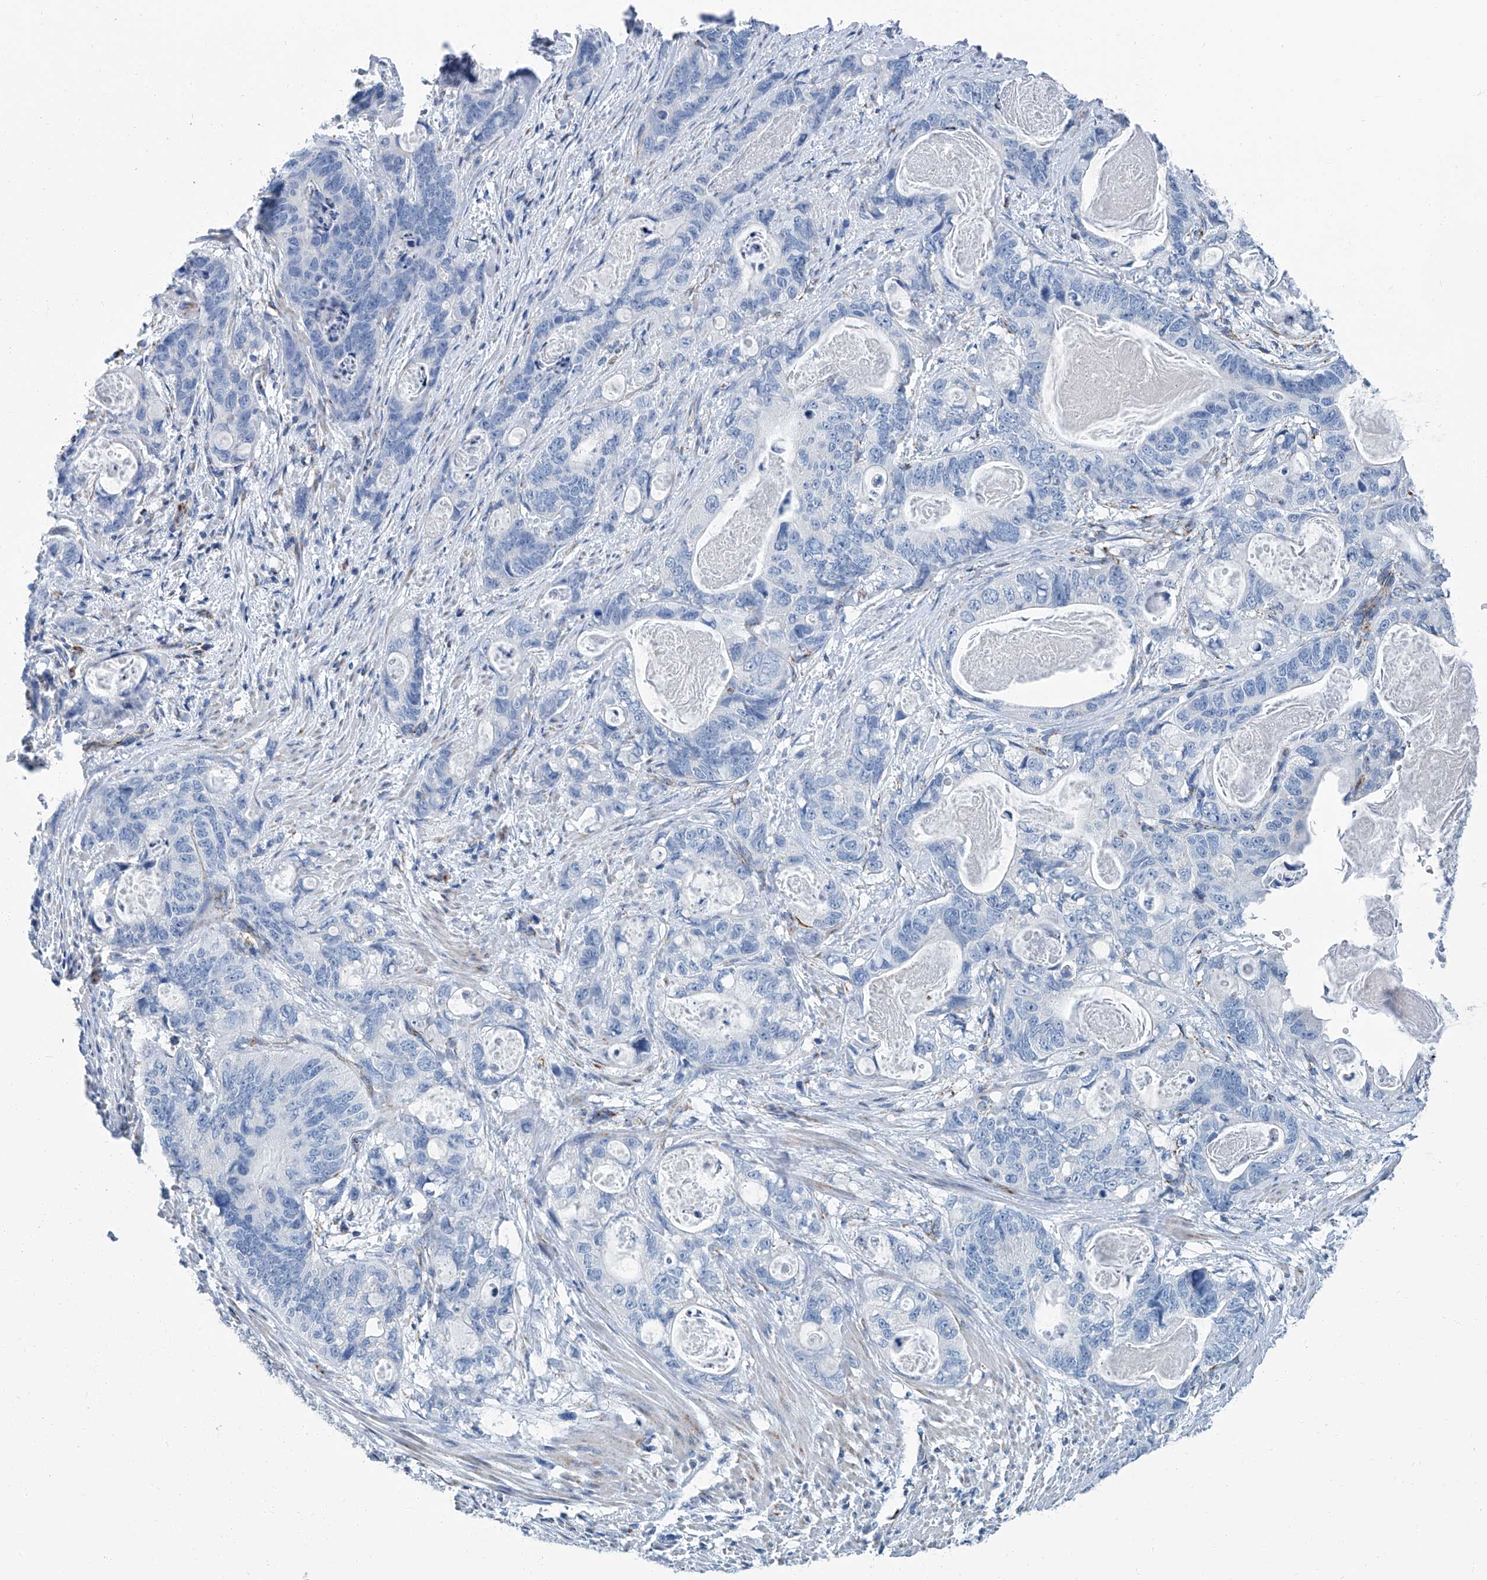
{"staining": {"intensity": "negative", "quantity": "none", "location": "none"}, "tissue": "stomach cancer", "cell_type": "Tumor cells", "image_type": "cancer", "snomed": [{"axis": "morphology", "description": "Normal tissue, NOS"}, {"axis": "morphology", "description": "Adenocarcinoma, NOS"}, {"axis": "topography", "description": "Stomach"}], "caption": "Tumor cells show no significant protein staining in adenocarcinoma (stomach). (Immunohistochemistry, brightfield microscopy, high magnification).", "gene": "MT-ND1", "patient": {"sex": "female", "age": 89}}